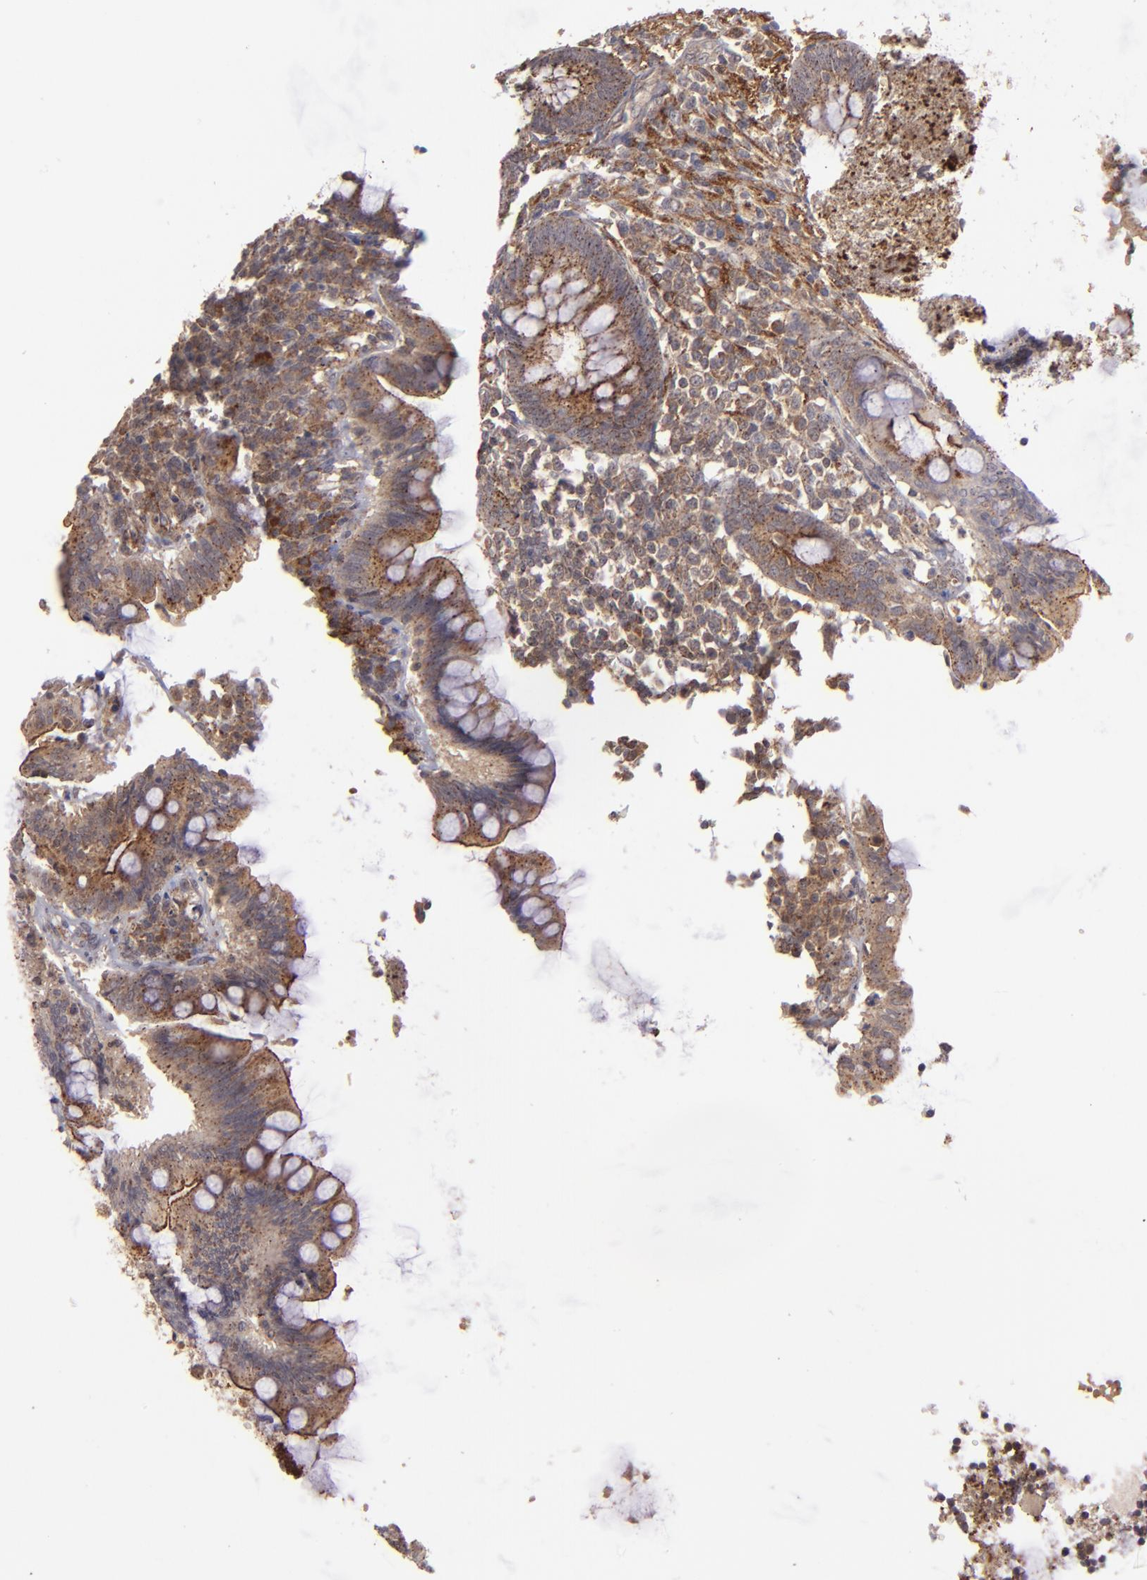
{"staining": {"intensity": "moderate", "quantity": "25%-75%", "location": "cytoplasmic/membranous"}, "tissue": "appendix", "cell_type": "Glandular cells", "image_type": "normal", "snomed": [{"axis": "morphology", "description": "Normal tissue, NOS"}, {"axis": "topography", "description": "Appendix"}], "caption": "IHC staining of unremarkable appendix, which exhibits medium levels of moderate cytoplasmic/membranous staining in about 25%-75% of glandular cells indicating moderate cytoplasmic/membranous protein expression. The staining was performed using DAB (3,3'-diaminobenzidine) (brown) for protein detection and nuclei were counterstained in hematoxylin (blue).", "gene": "ZFYVE1", "patient": {"sex": "female", "age": 66}}